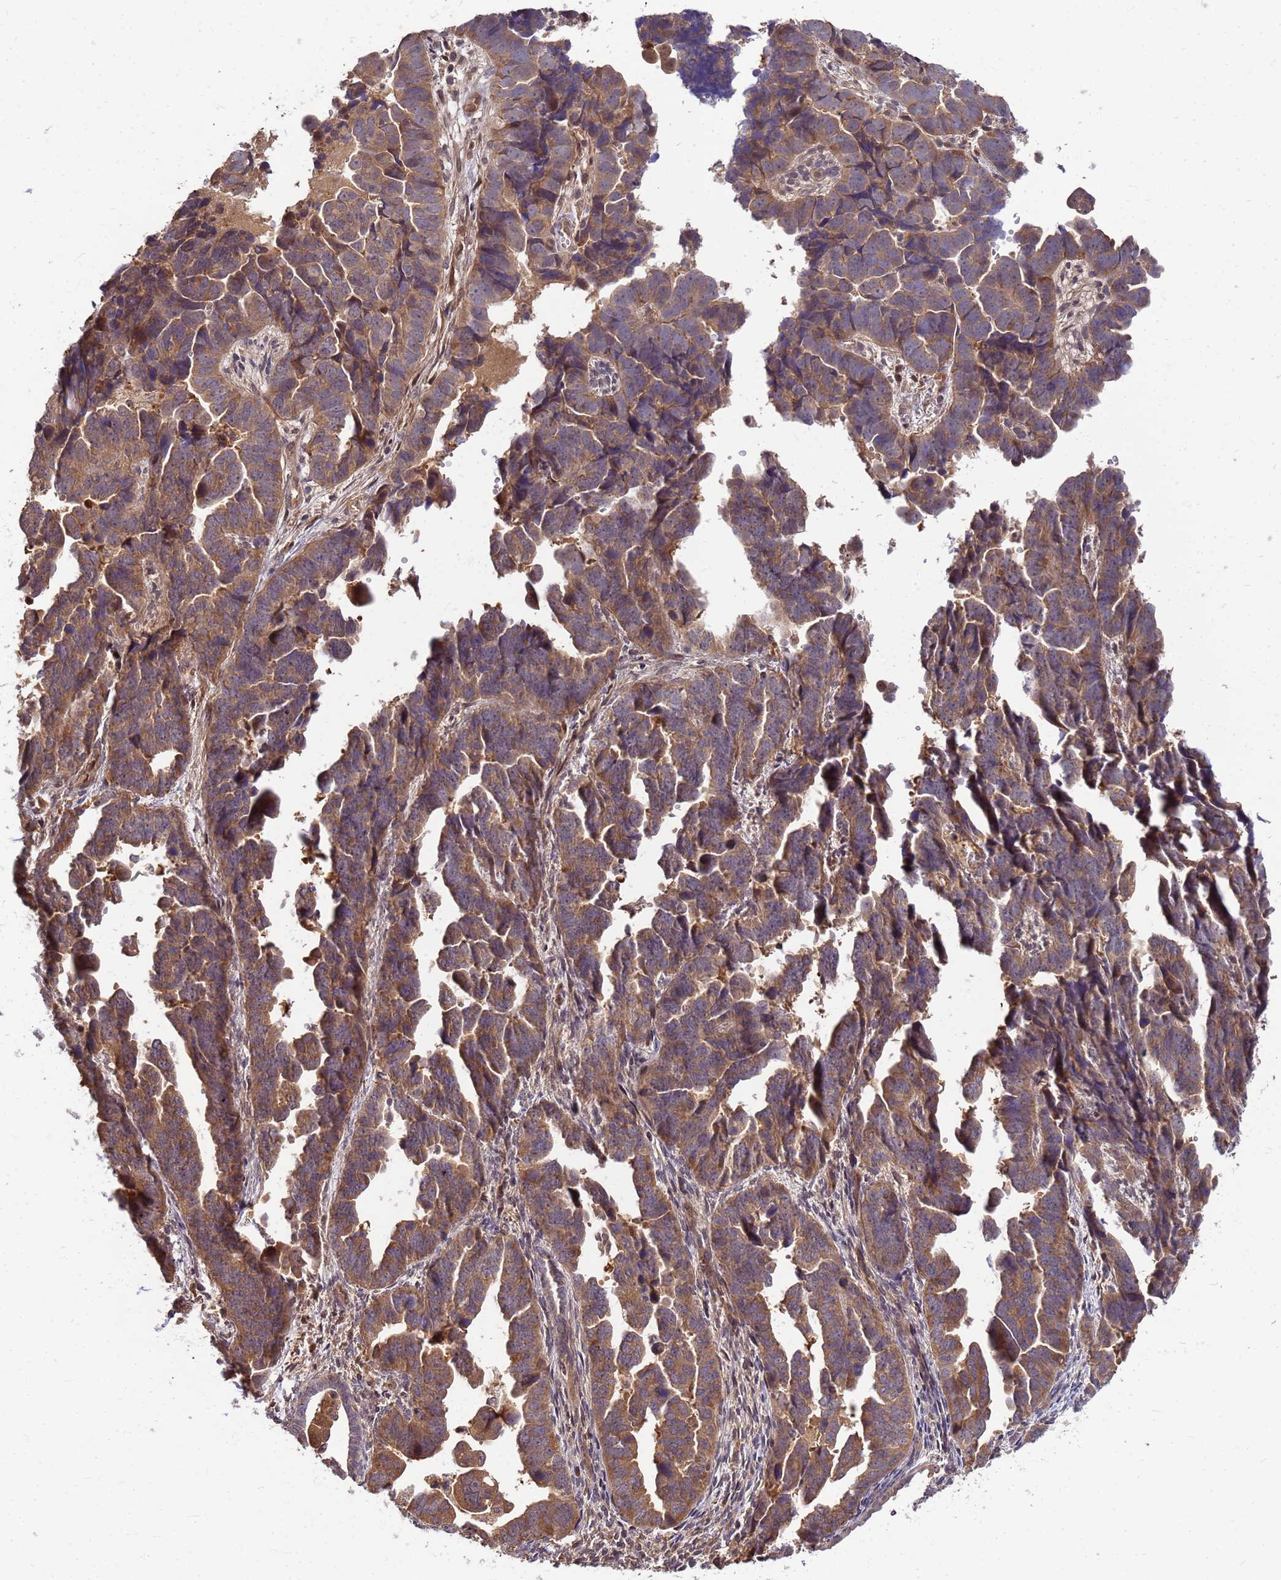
{"staining": {"intensity": "moderate", "quantity": ">75%", "location": "cytoplasmic/membranous"}, "tissue": "endometrial cancer", "cell_type": "Tumor cells", "image_type": "cancer", "snomed": [{"axis": "morphology", "description": "Adenocarcinoma, NOS"}, {"axis": "topography", "description": "Endometrium"}], "caption": "A brown stain shows moderate cytoplasmic/membranous positivity of a protein in human endometrial cancer (adenocarcinoma) tumor cells.", "gene": "DUS4L", "patient": {"sex": "female", "age": 75}}